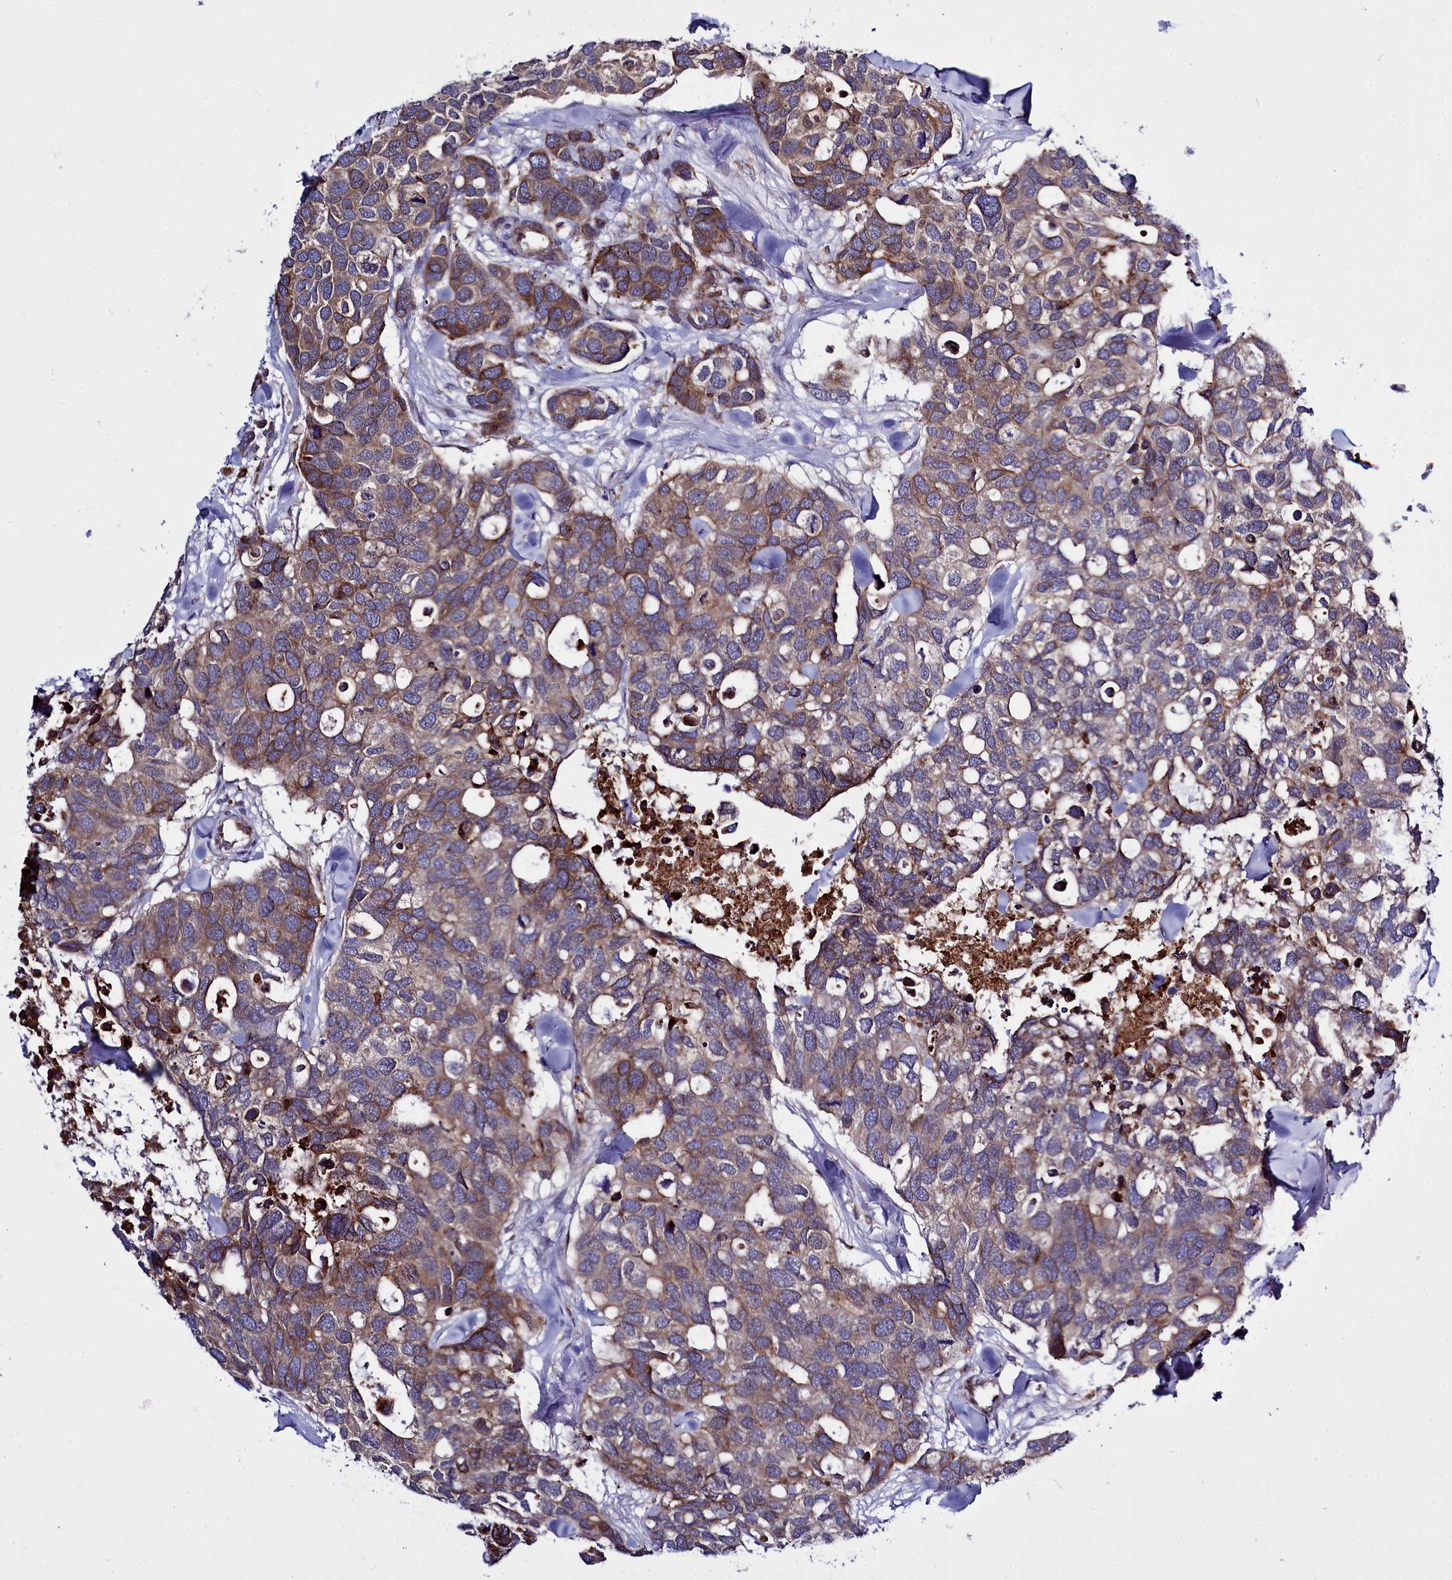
{"staining": {"intensity": "weak", "quantity": "25%-75%", "location": "cytoplasmic/membranous"}, "tissue": "breast cancer", "cell_type": "Tumor cells", "image_type": "cancer", "snomed": [{"axis": "morphology", "description": "Duct carcinoma"}, {"axis": "topography", "description": "Breast"}], "caption": "Infiltrating ductal carcinoma (breast) stained for a protein demonstrates weak cytoplasmic/membranous positivity in tumor cells.", "gene": "RAPGEF4", "patient": {"sex": "female", "age": 83}}